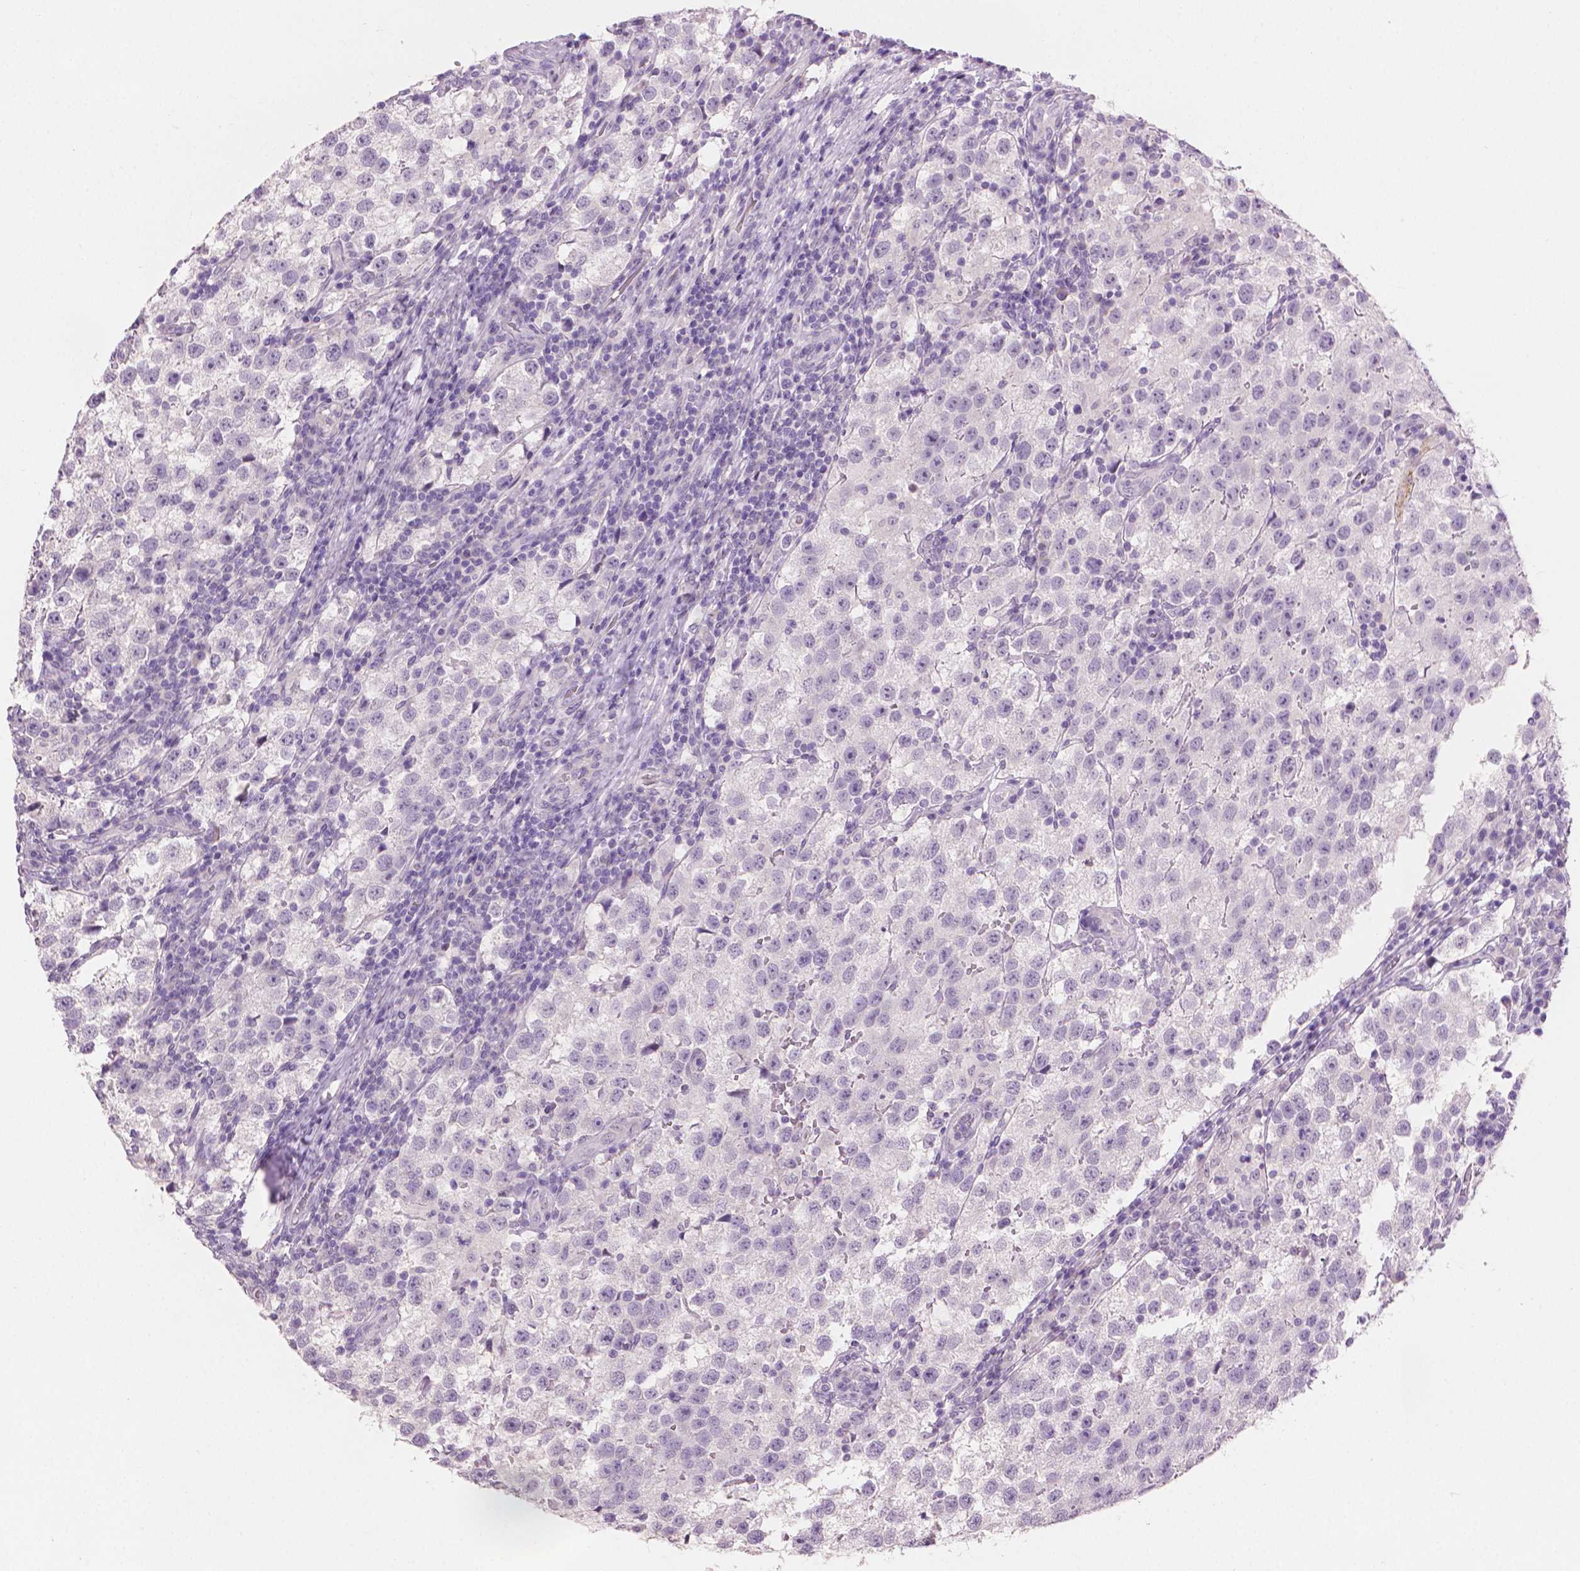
{"staining": {"intensity": "negative", "quantity": "none", "location": "none"}, "tissue": "testis cancer", "cell_type": "Tumor cells", "image_type": "cancer", "snomed": [{"axis": "morphology", "description": "Seminoma, NOS"}, {"axis": "topography", "description": "Testis"}], "caption": "The immunohistochemistry photomicrograph has no significant positivity in tumor cells of testis seminoma tissue.", "gene": "MLANA", "patient": {"sex": "male", "age": 37}}